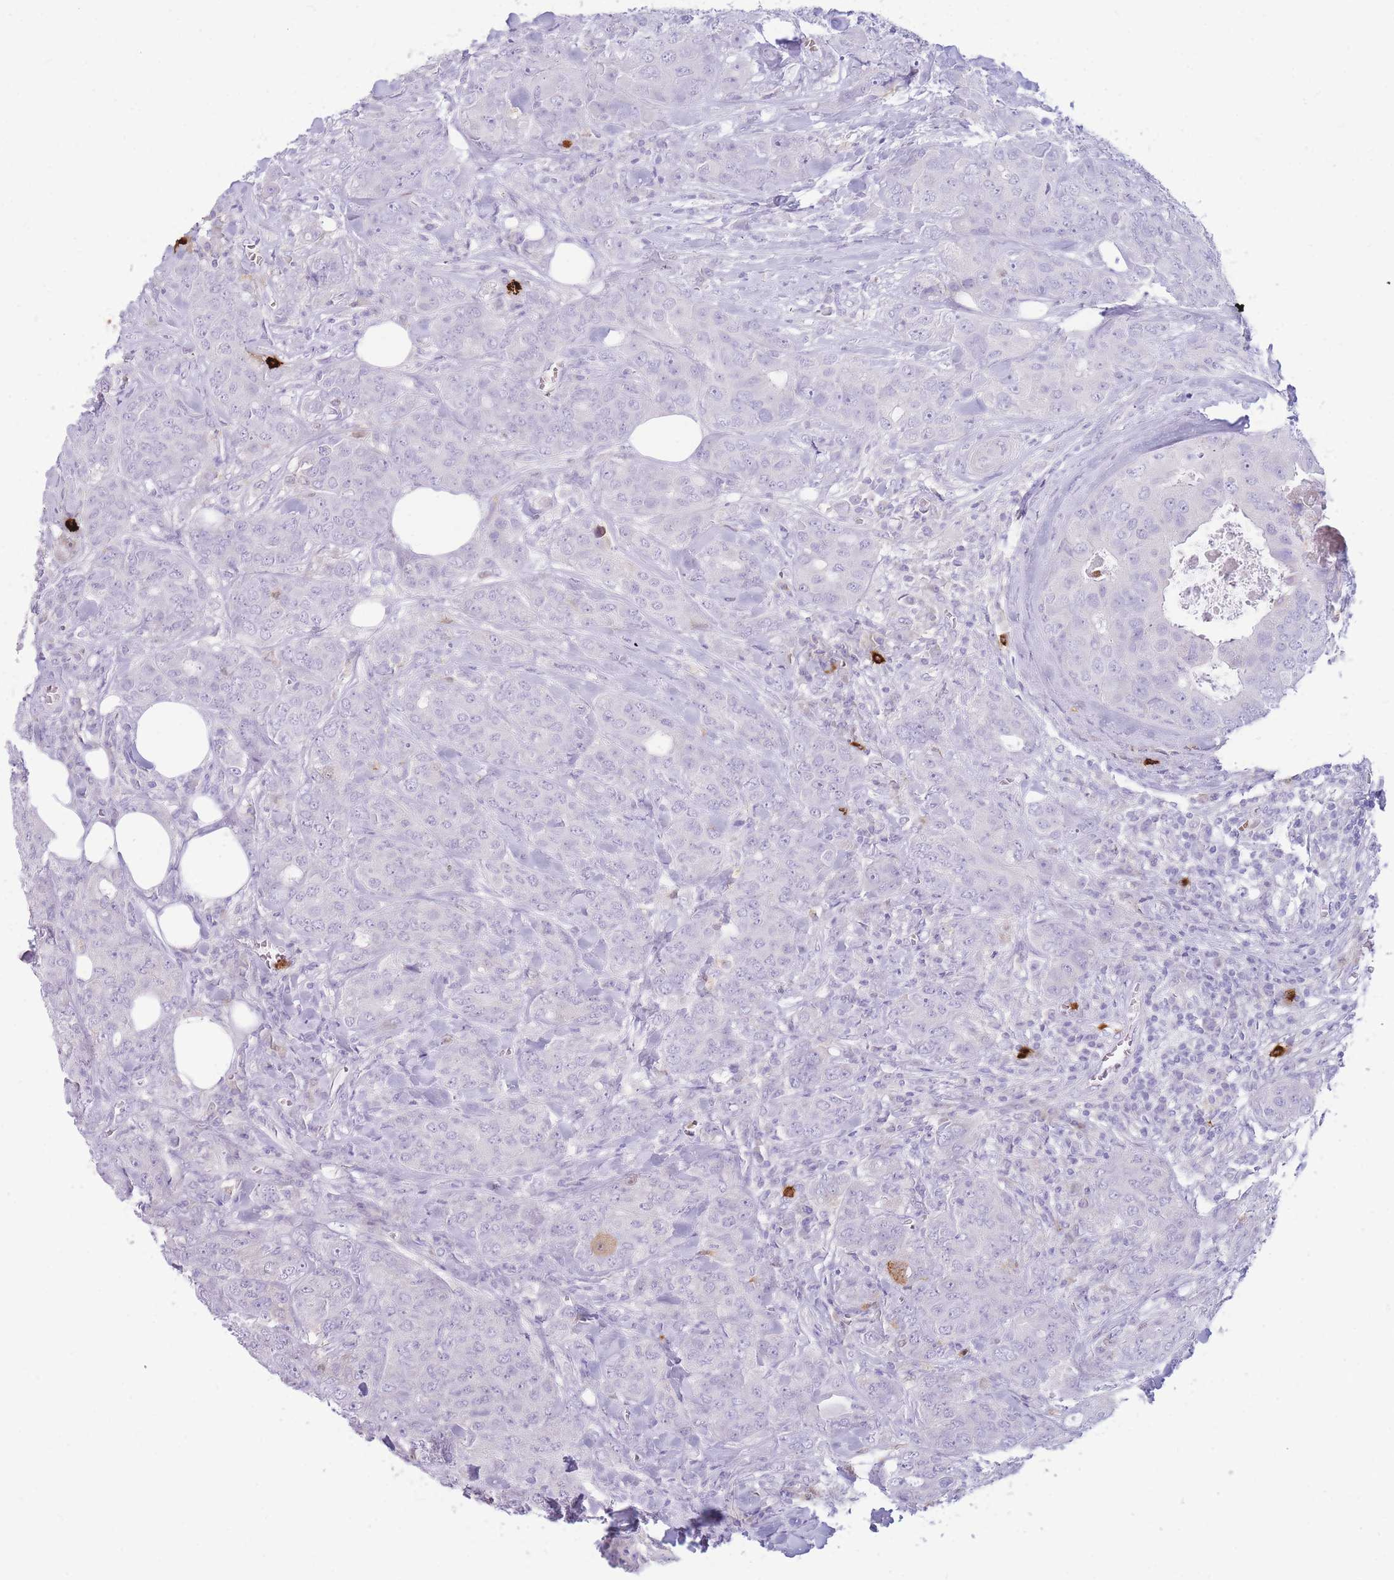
{"staining": {"intensity": "negative", "quantity": "none", "location": "none"}, "tissue": "breast cancer", "cell_type": "Tumor cells", "image_type": "cancer", "snomed": [{"axis": "morphology", "description": "Duct carcinoma"}, {"axis": "topography", "description": "Breast"}], "caption": "There is no significant staining in tumor cells of intraductal carcinoma (breast).", "gene": "TPSAB1", "patient": {"sex": "female", "age": 43}}